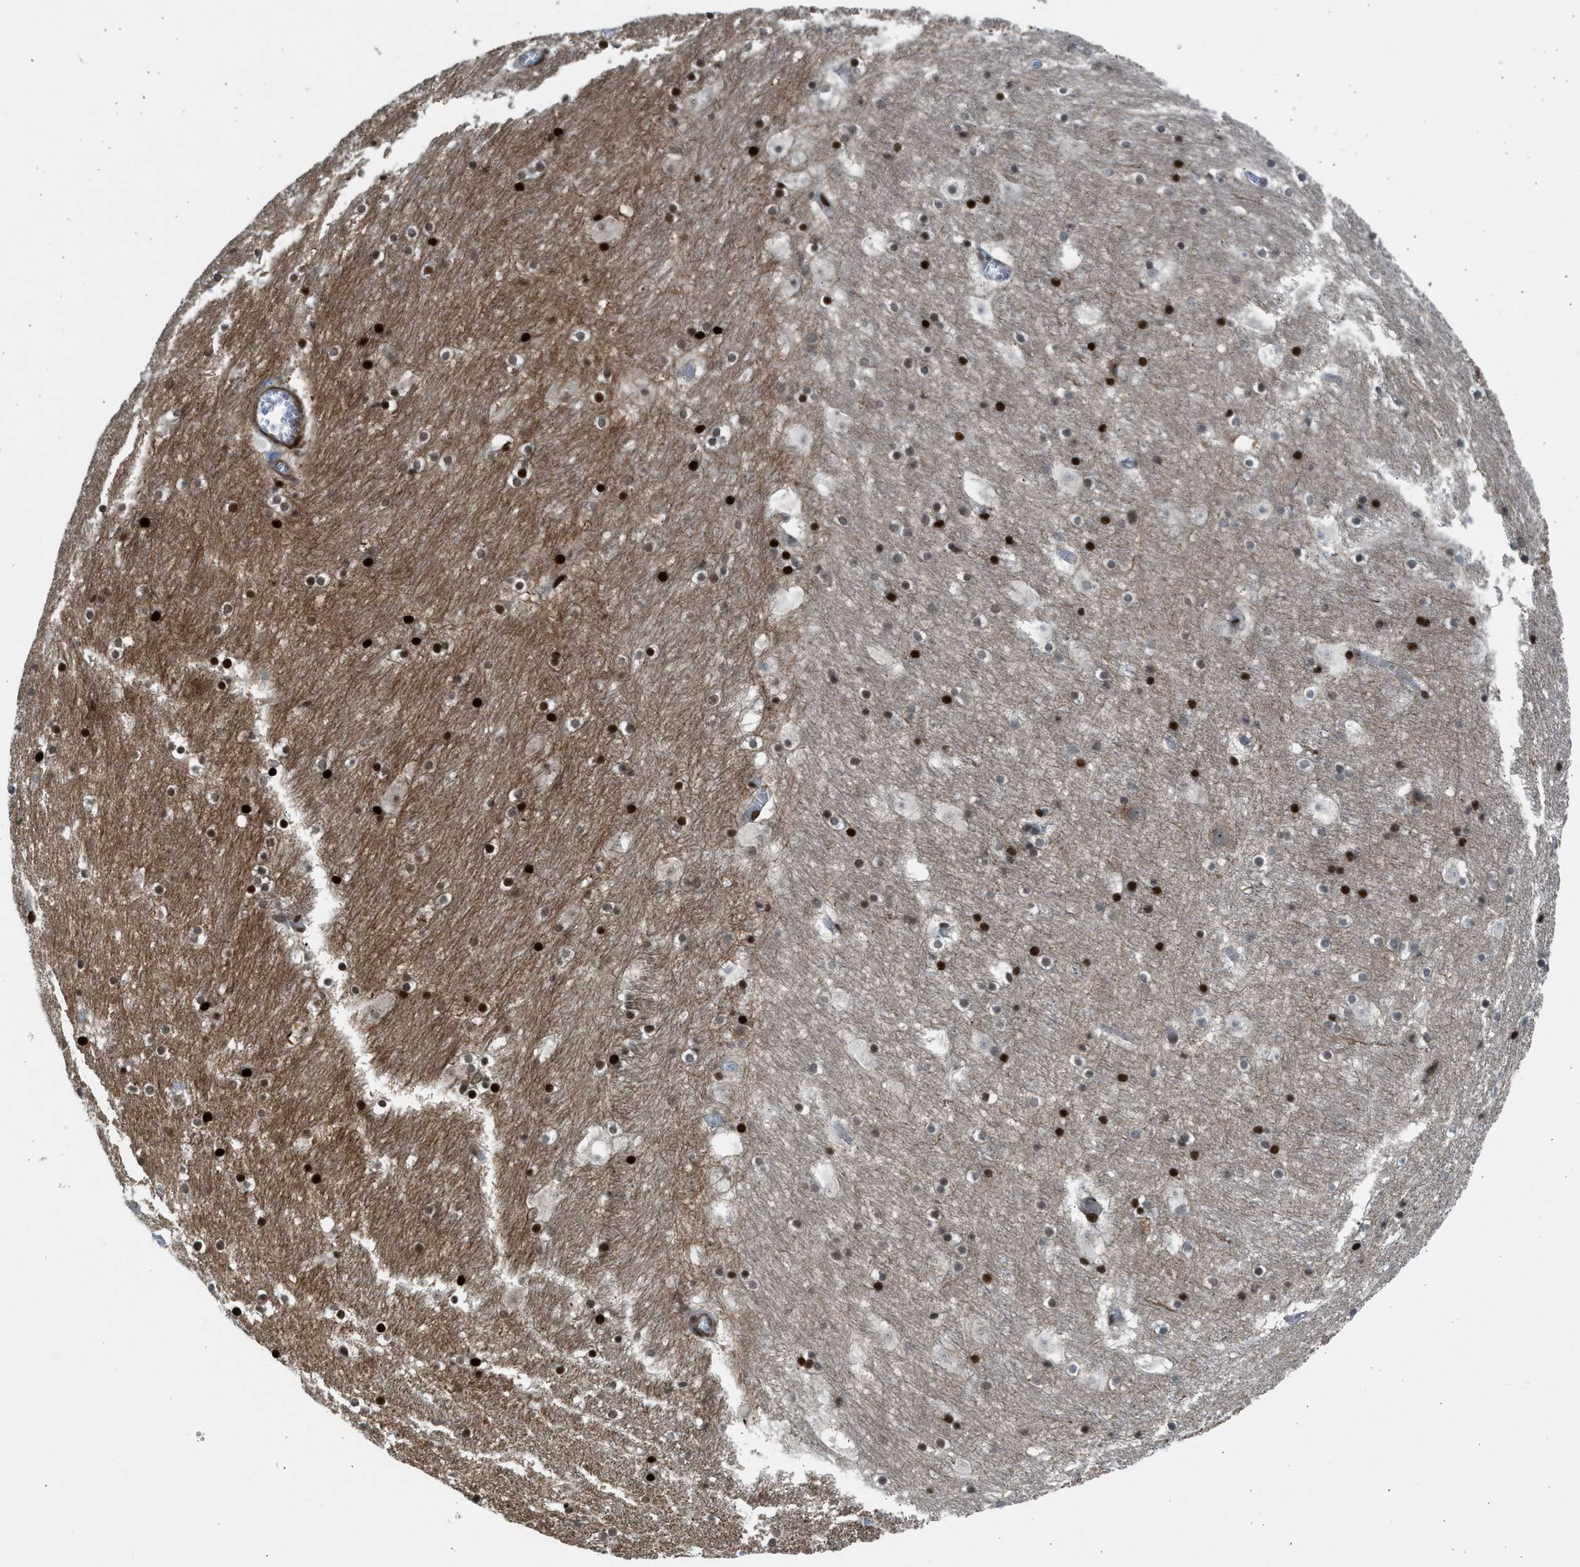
{"staining": {"intensity": "strong", "quantity": "25%-75%", "location": "nuclear"}, "tissue": "hippocampus", "cell_type": "Glial cells", "image_type": "normal", "snomed": [{"axis": "morphology", "description": "Normal tissue, NOS"}, {"axis": "topography", "description": "Hippocampus"}], "caption": "Normal hippocampus shows strong nuclear expression in approximately 25%-75% of glial cells.", "gene": "PCNX3", "patient": {"sex": "male", "age": 45}}